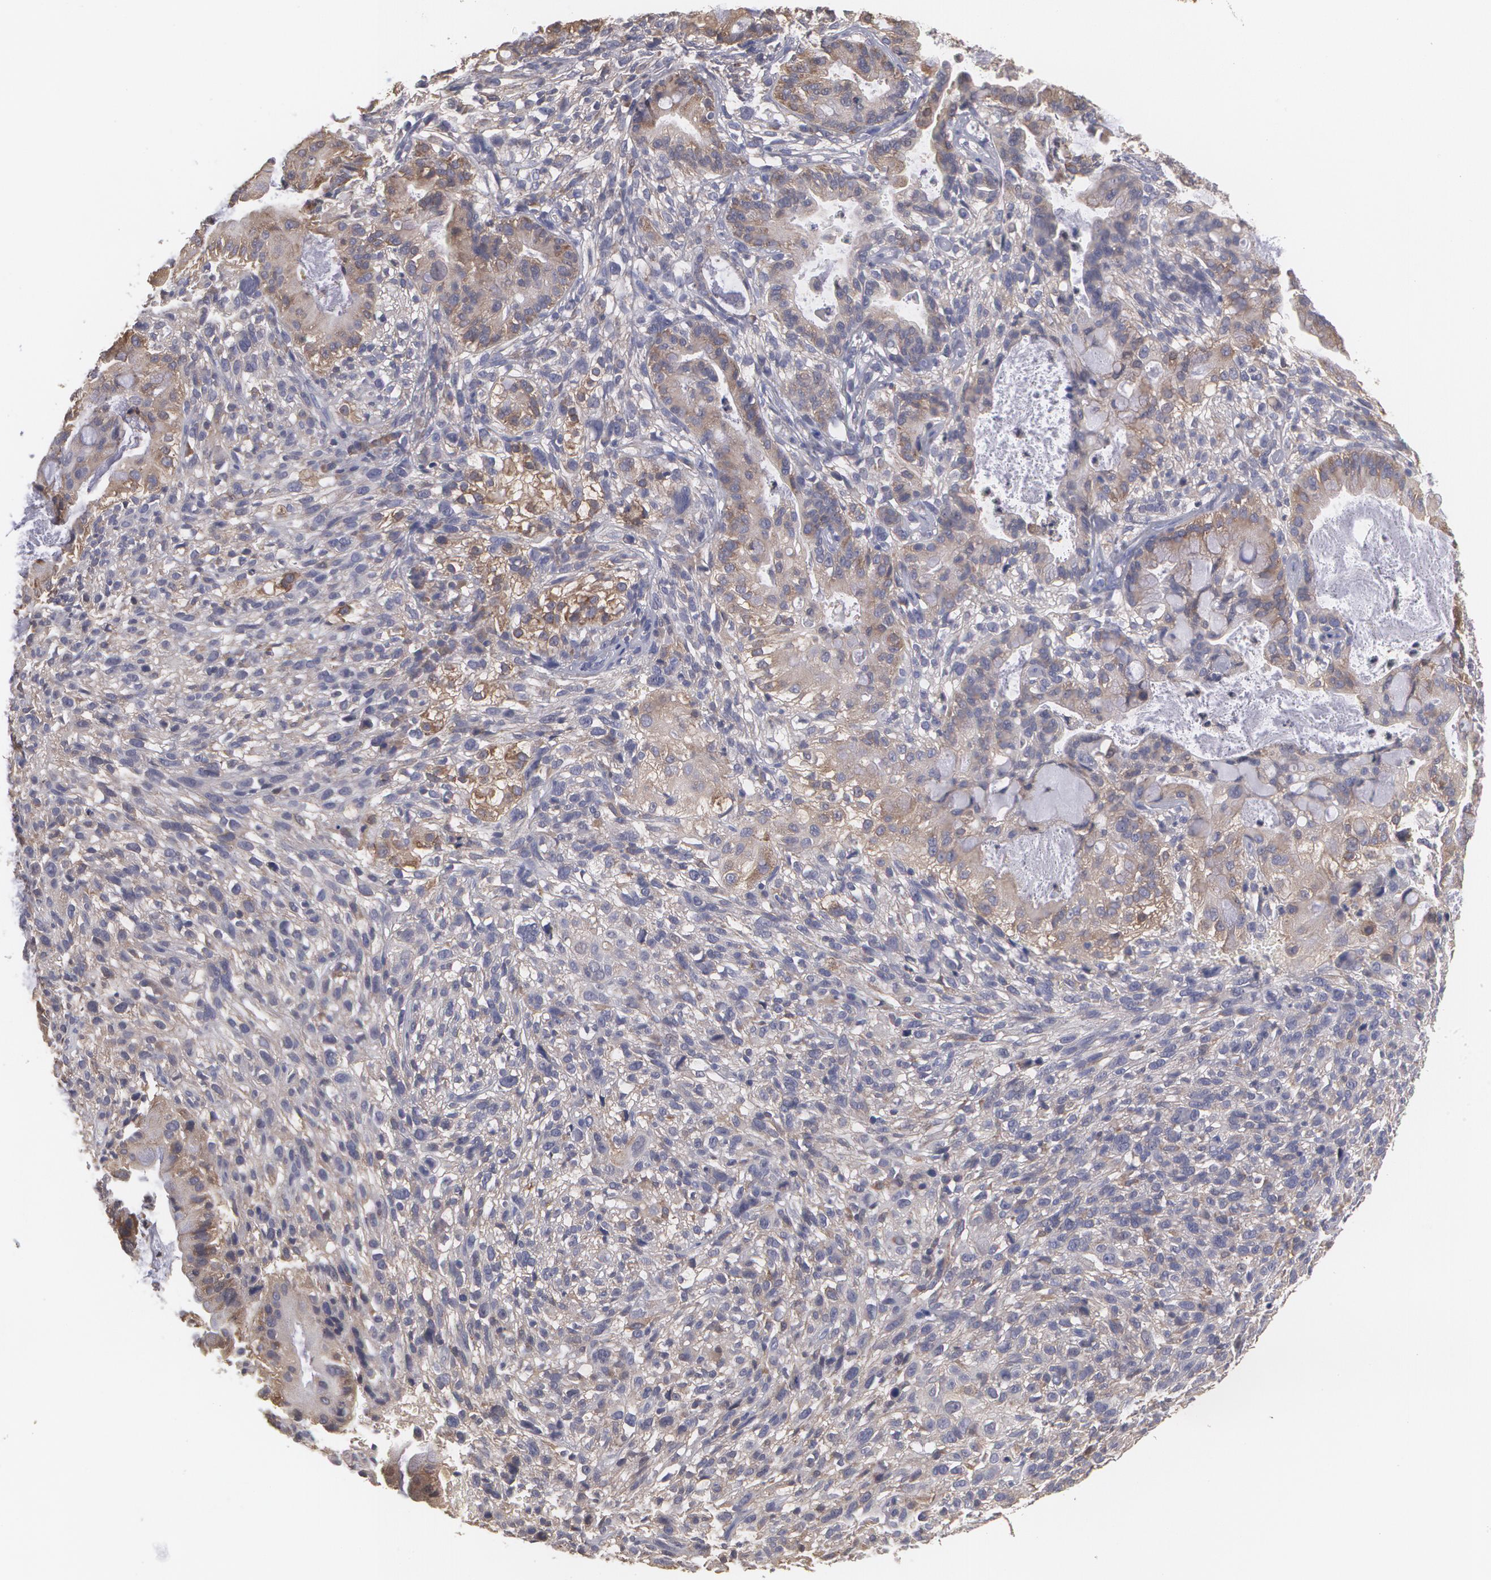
{"staining": {"intensity": "moderate", "quantity": ">75%", "location": "cytoplasmic/membranous"}, "tissue": "cervical cancer", "cell_type": "Tumor cells", "image_type": "cancer", "snomed": [{"axis": "morphology", "description": "Adenocarcinoma, NOS"}, {"axis": "topography", "description": "Cervix"}], "caption": "Protein staining displays moderate cytoplasmic/membranous positivity in approximately >75% of tumor cells in adenocarcinoma (cervical).", "gene": "MTHFD1", "patient": {"sex": "female", "age": 41}}